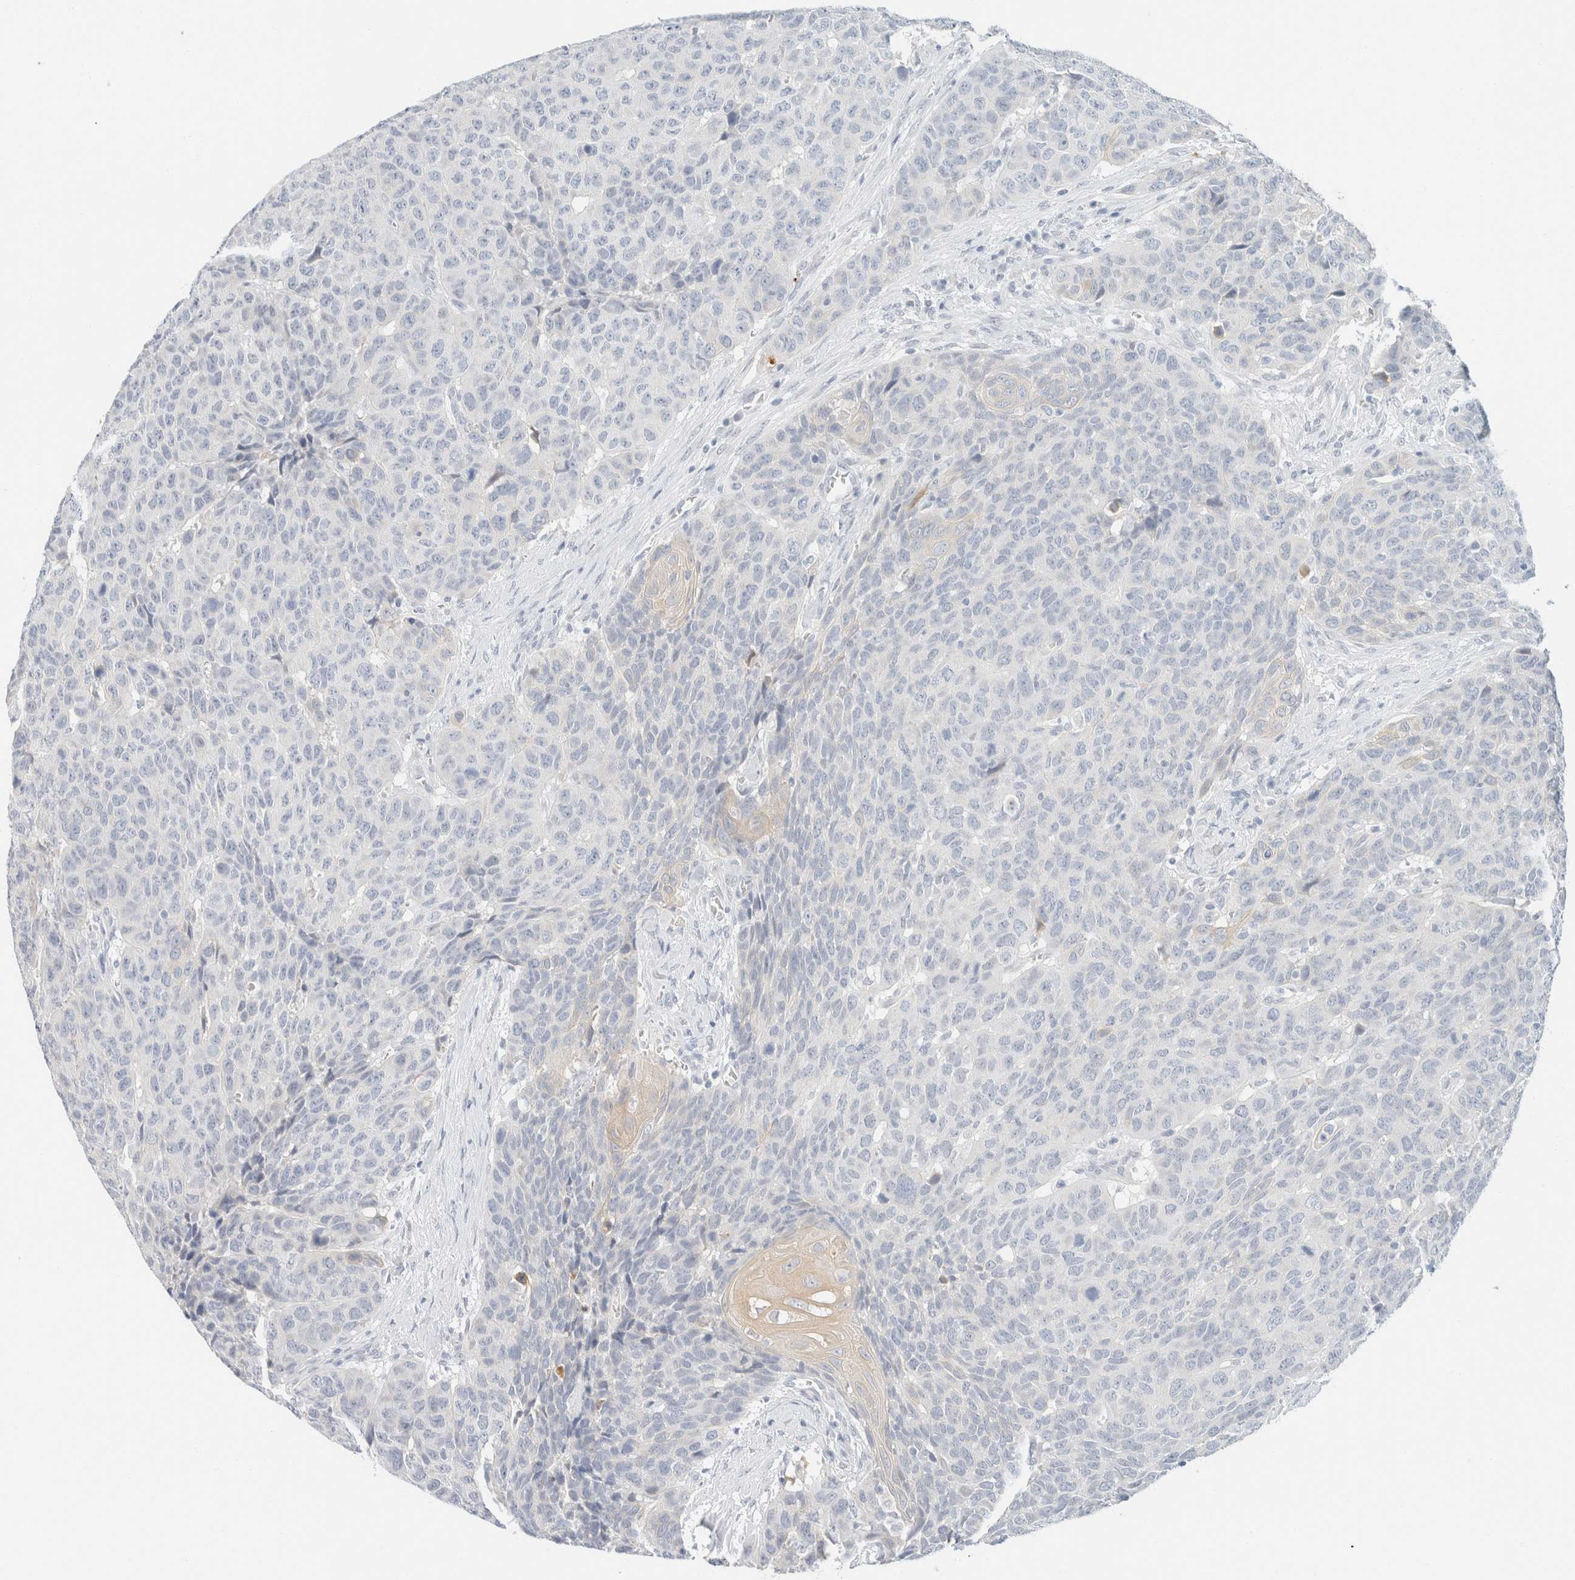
{"staining": {"intensity": "negative", "quantity": "none", "location": "none"}, "tissue": "head and neck cancer", "cell_type": "Tumor cells", "image_type": "cancer", "snomed": [{"axis": "morphology", "description": "Squamous cell carcinoma, NOS"}, {"axis": "topography", "description": "Head-Neck"}], "caption": "This is an IHC histopathology image of head and neck squamous cell carcinoma. There is no expression in tumor cells.", "gene": "KRT20", "patient": {"sex": "male", "age": 66}}